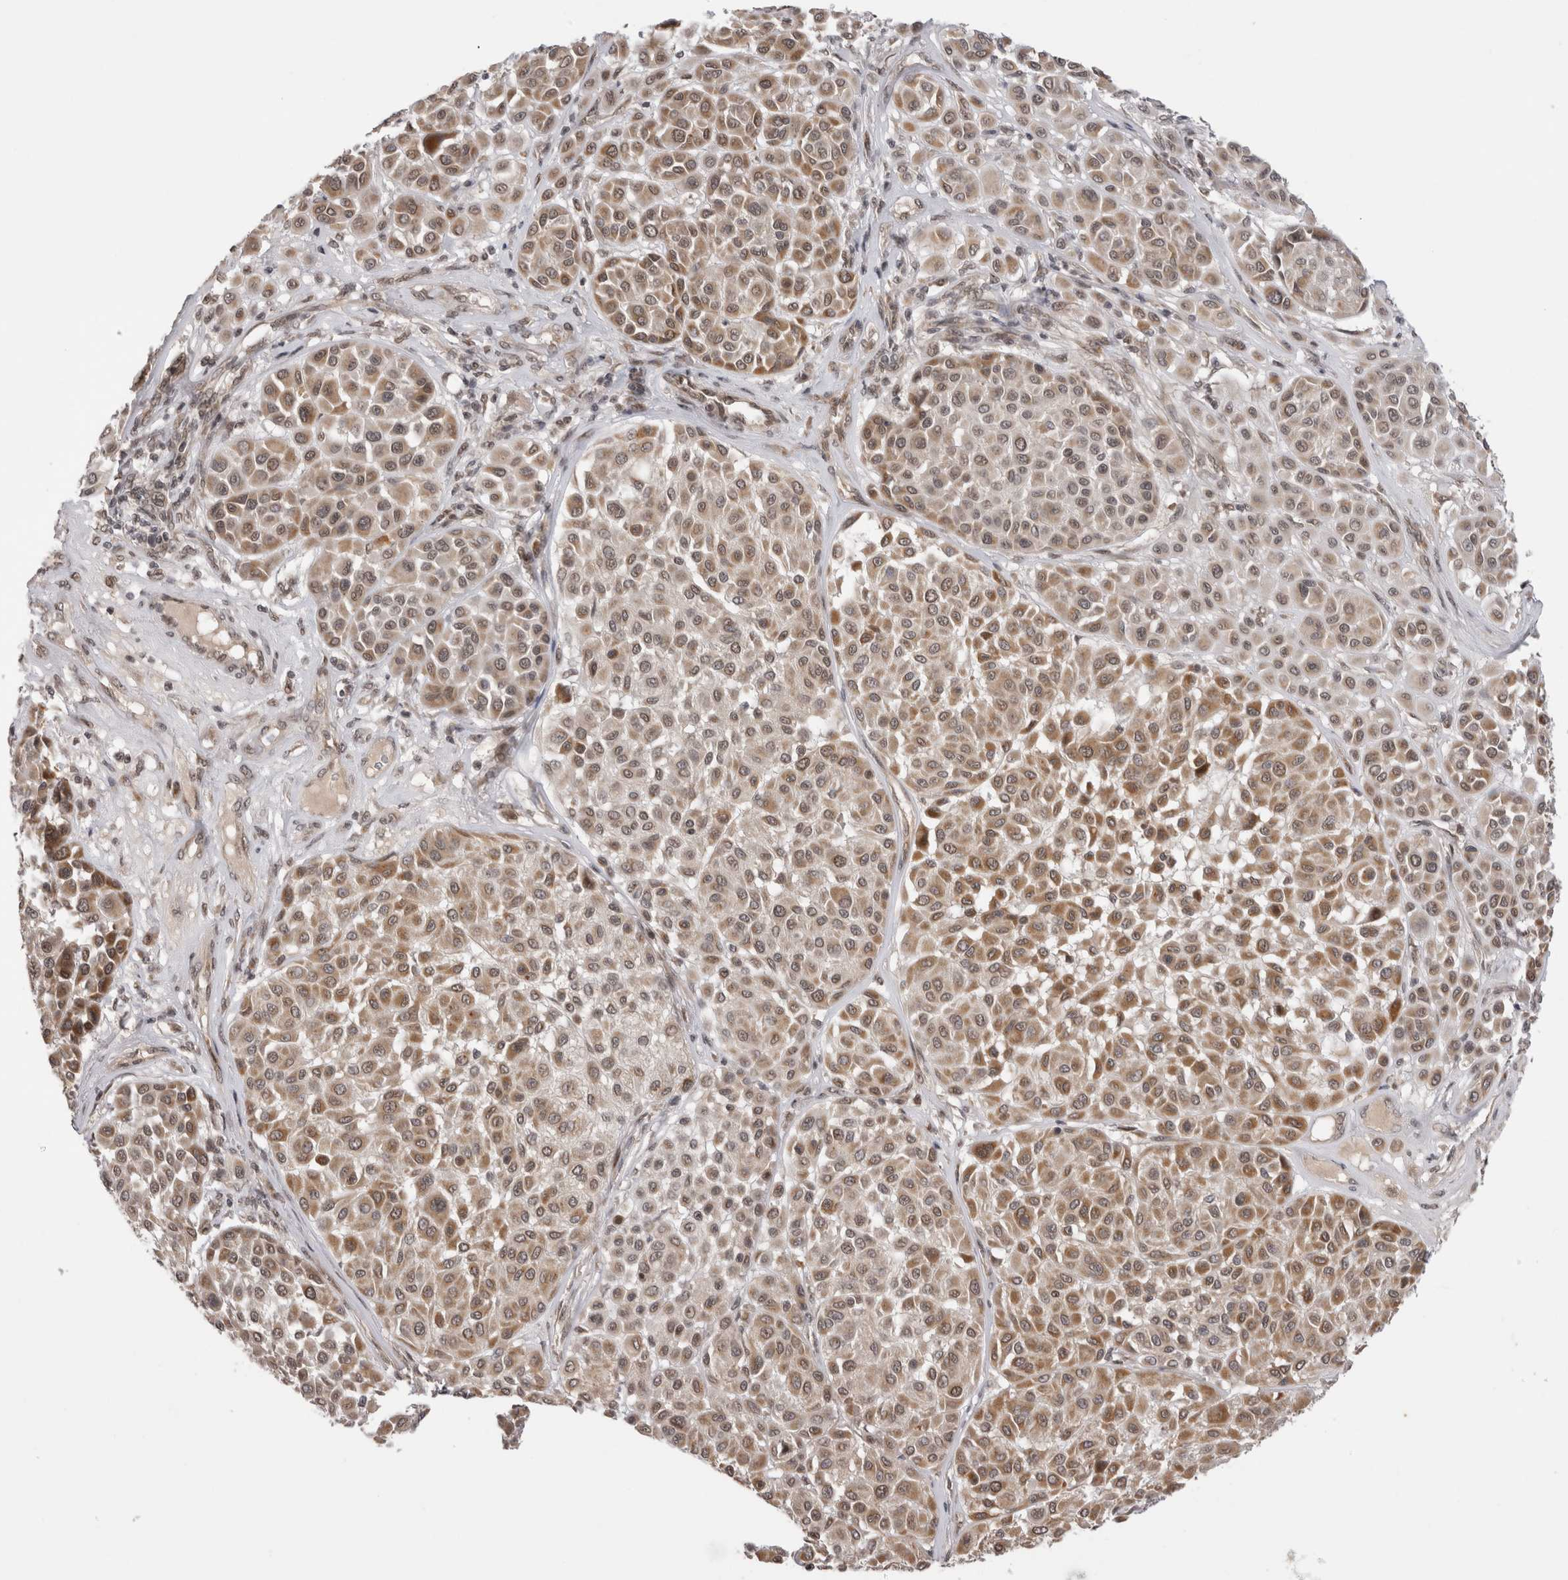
{"staining": {"intensity": "moderate", "quantity": ">75%", "location": "cytoplasmic/membranous,nuclear"}, "tissue": "melanoma", "cell_type": "Tumor cells", "image_type": "cancer", "snomed": [{"axis": "morphology", "description": "Malignant melanoma, Metastatic site"}, {"axis": "topography", "description": "Soft tissue"}], "caption": "Immunohistochemistry of malignant melanoma (metastatic site) shows medium levels of moderate cytoplasmic/membranous and nuclear staining in approximately >75% of tumor cells.", "gene": "TMEM65", "patient": {"sex": "male", "age": 41}}